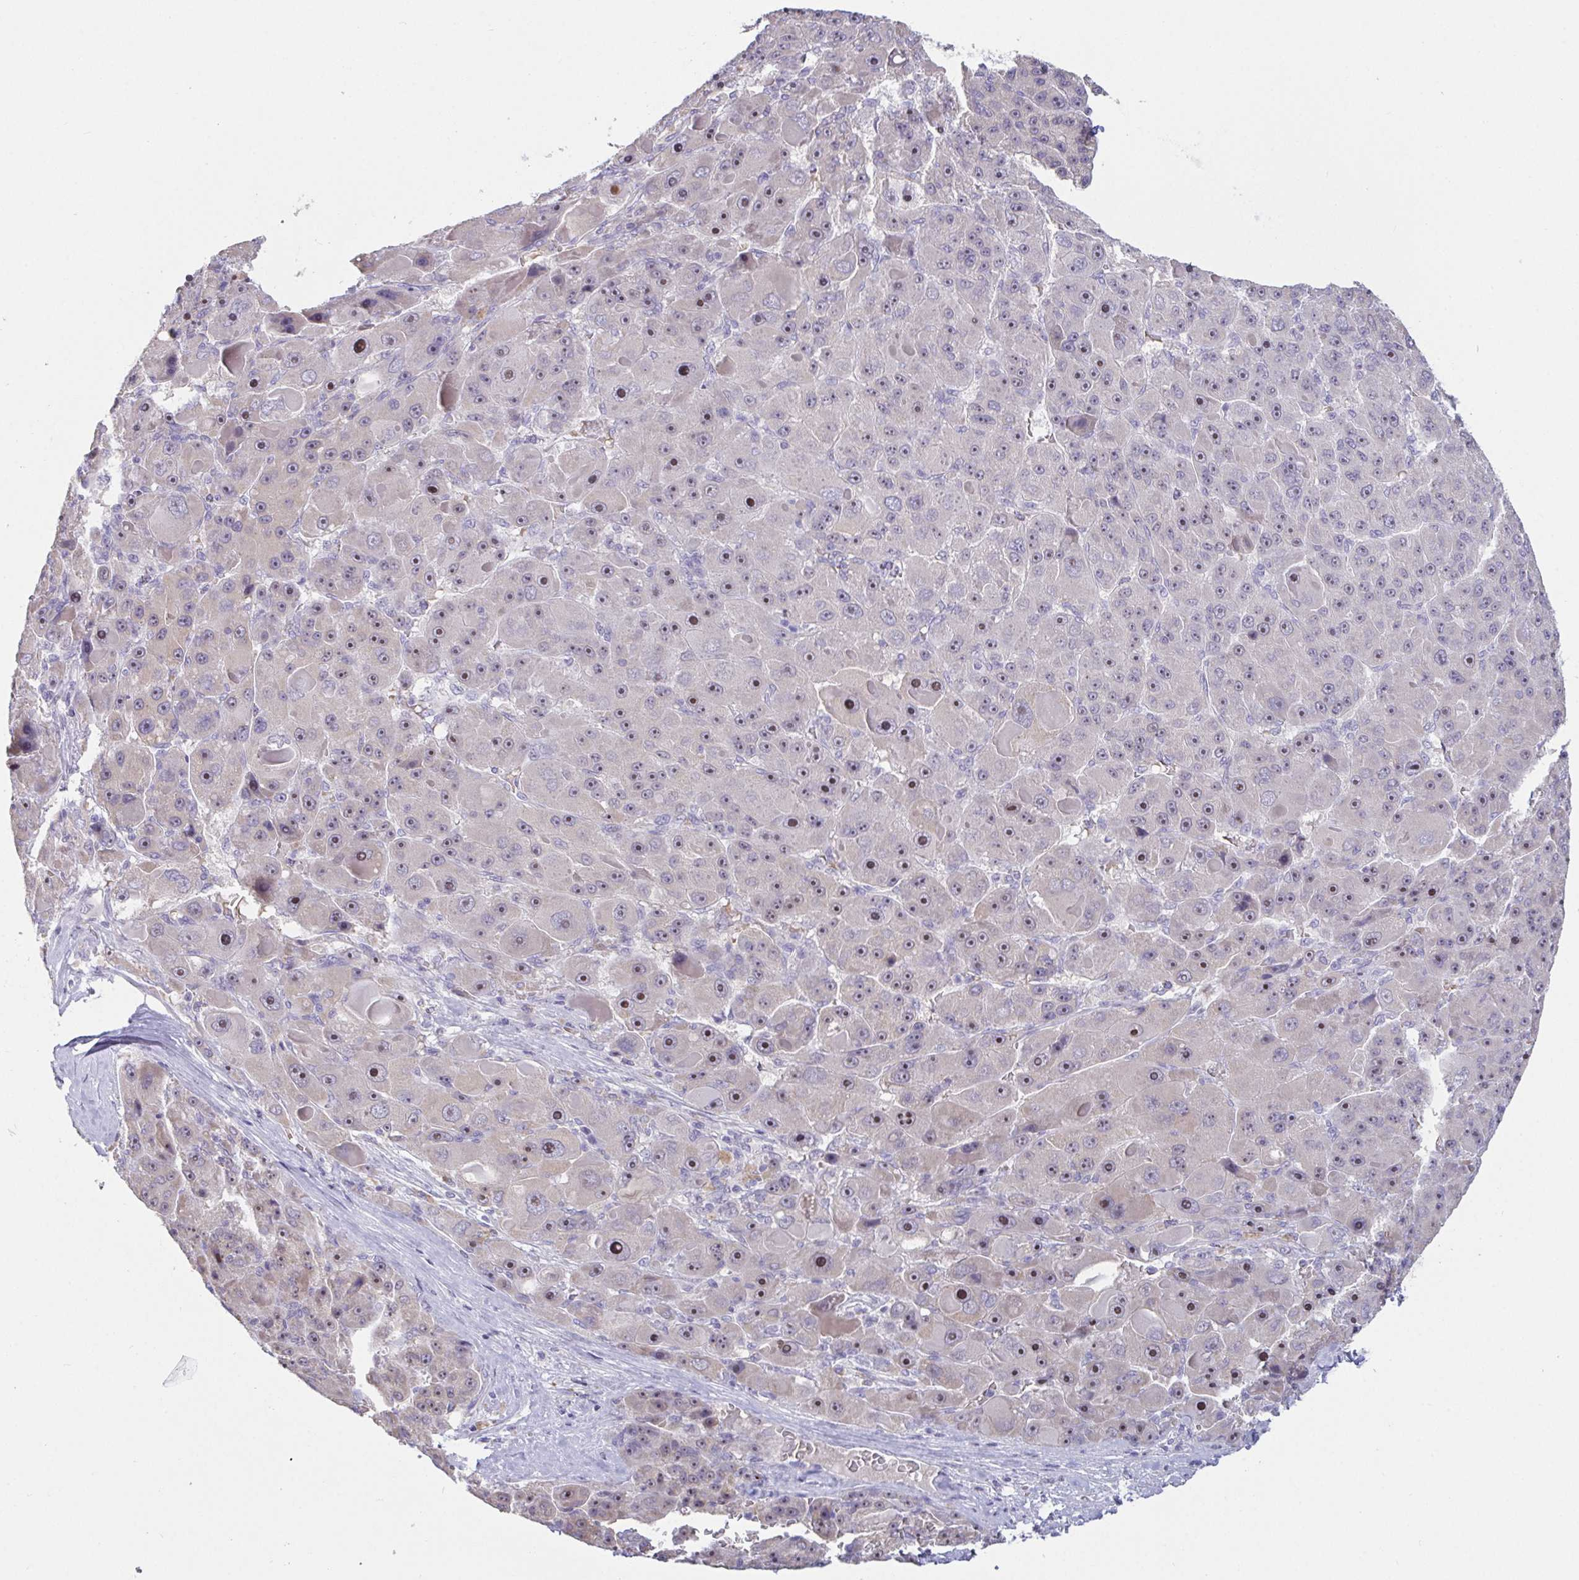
{"staining": {"intensity": "moderate", "quantity": "25%-75%", "location": "nuclear"}, "tissue": "liver cancer", "cell_type": "Tumor cells", "image_type": "cancer", "snomed": [{"axis": "morphology", "description": "Carcinoma, Hepatocellular, NOS"}, {"axis": "topography", "description": "Liver"}], "caption": "Protein positivity by IHC exhibits moderate nuclear expression in about 25%-75% of tumor cells in liver cancer.", "gene": "MYC", "patient": {"sex": "male", "age": 76}}